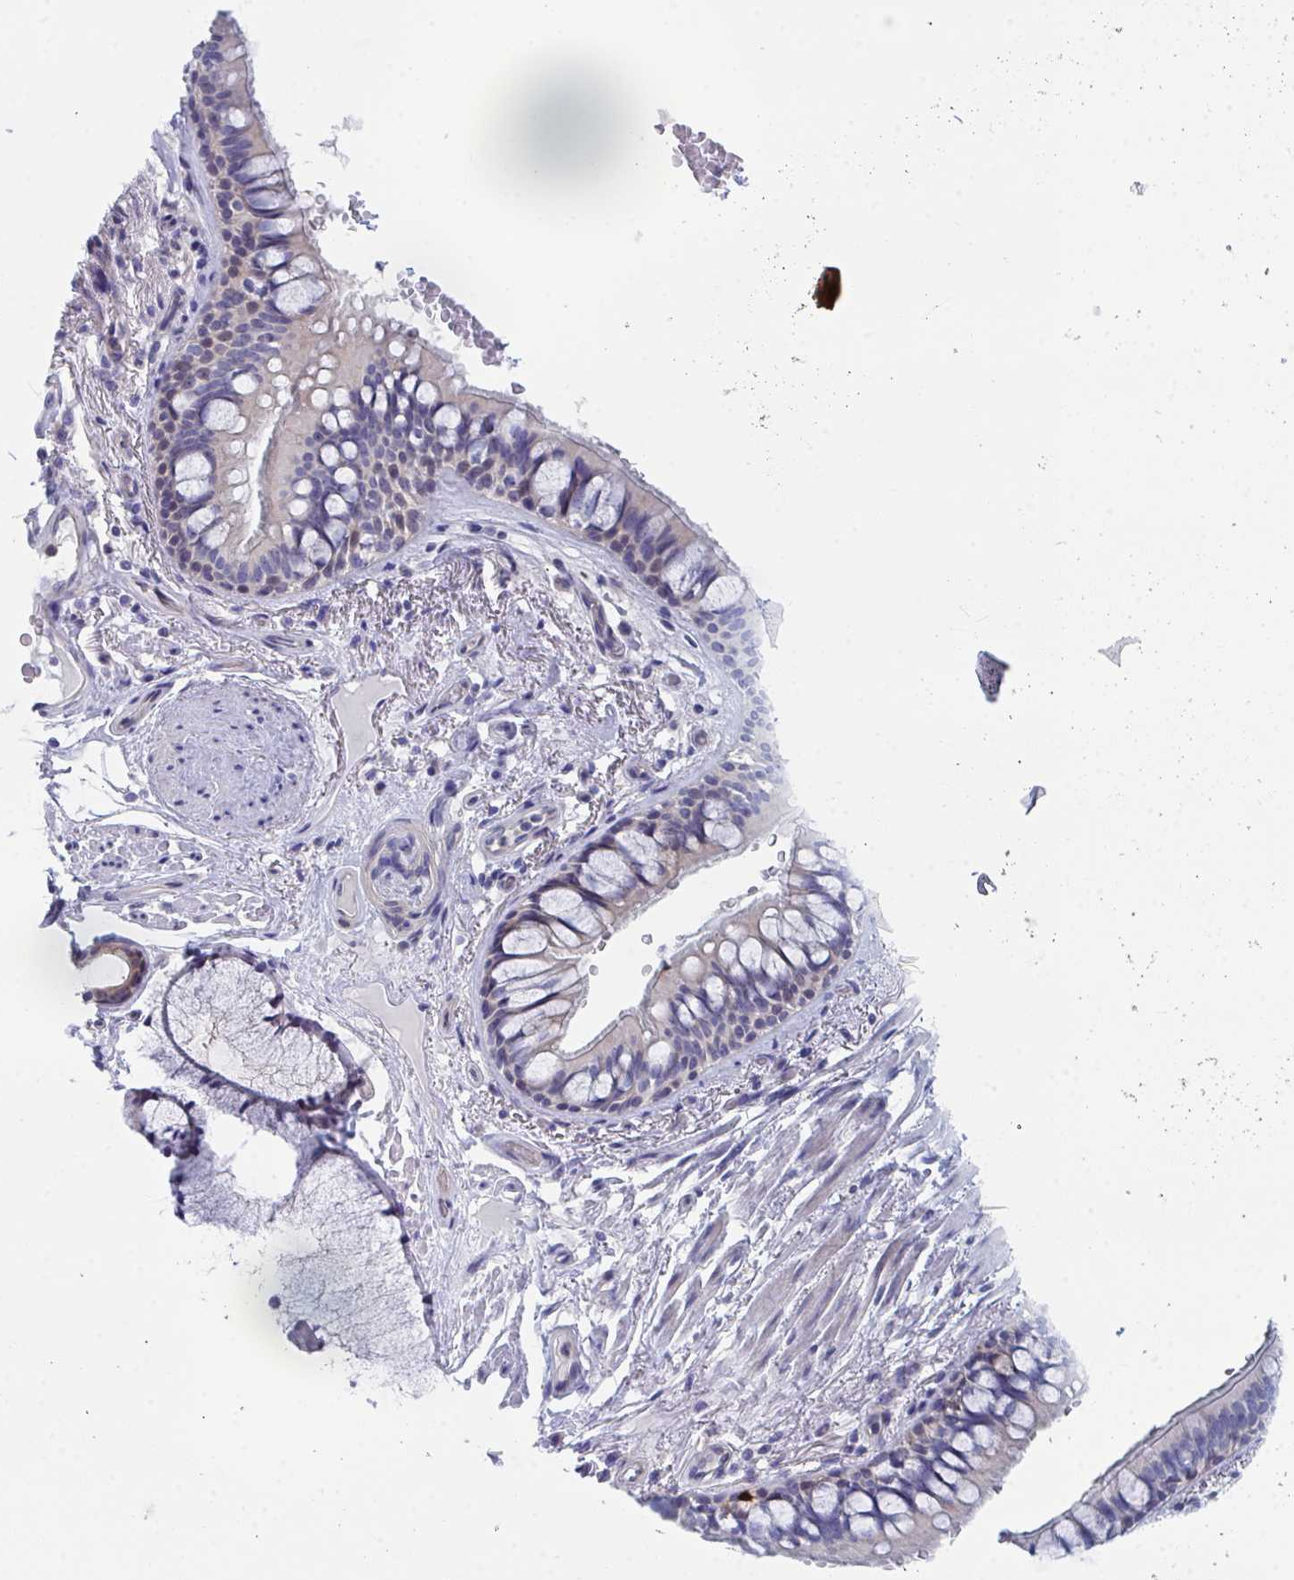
{"staining": {"intensity": "weak", "quantity": "<25%", "location": "cytoplasmic/membranous"}, "tissue": "bronchus", "cell_type": "Respiratory epithelial cells", "image_type": "normal", "snomed": [{"axis": "morphology", "description": "Normal tissue, NOS"}, {"axis": "topography", "description": "Bronchus"}], "caption": "DAB immunohistochemical staining of benign bronchus exhibits no significant positivity in respiratory epithelial cells.", "gene": "P2RX3", "patient": {"sex": "male", "age": 70}}